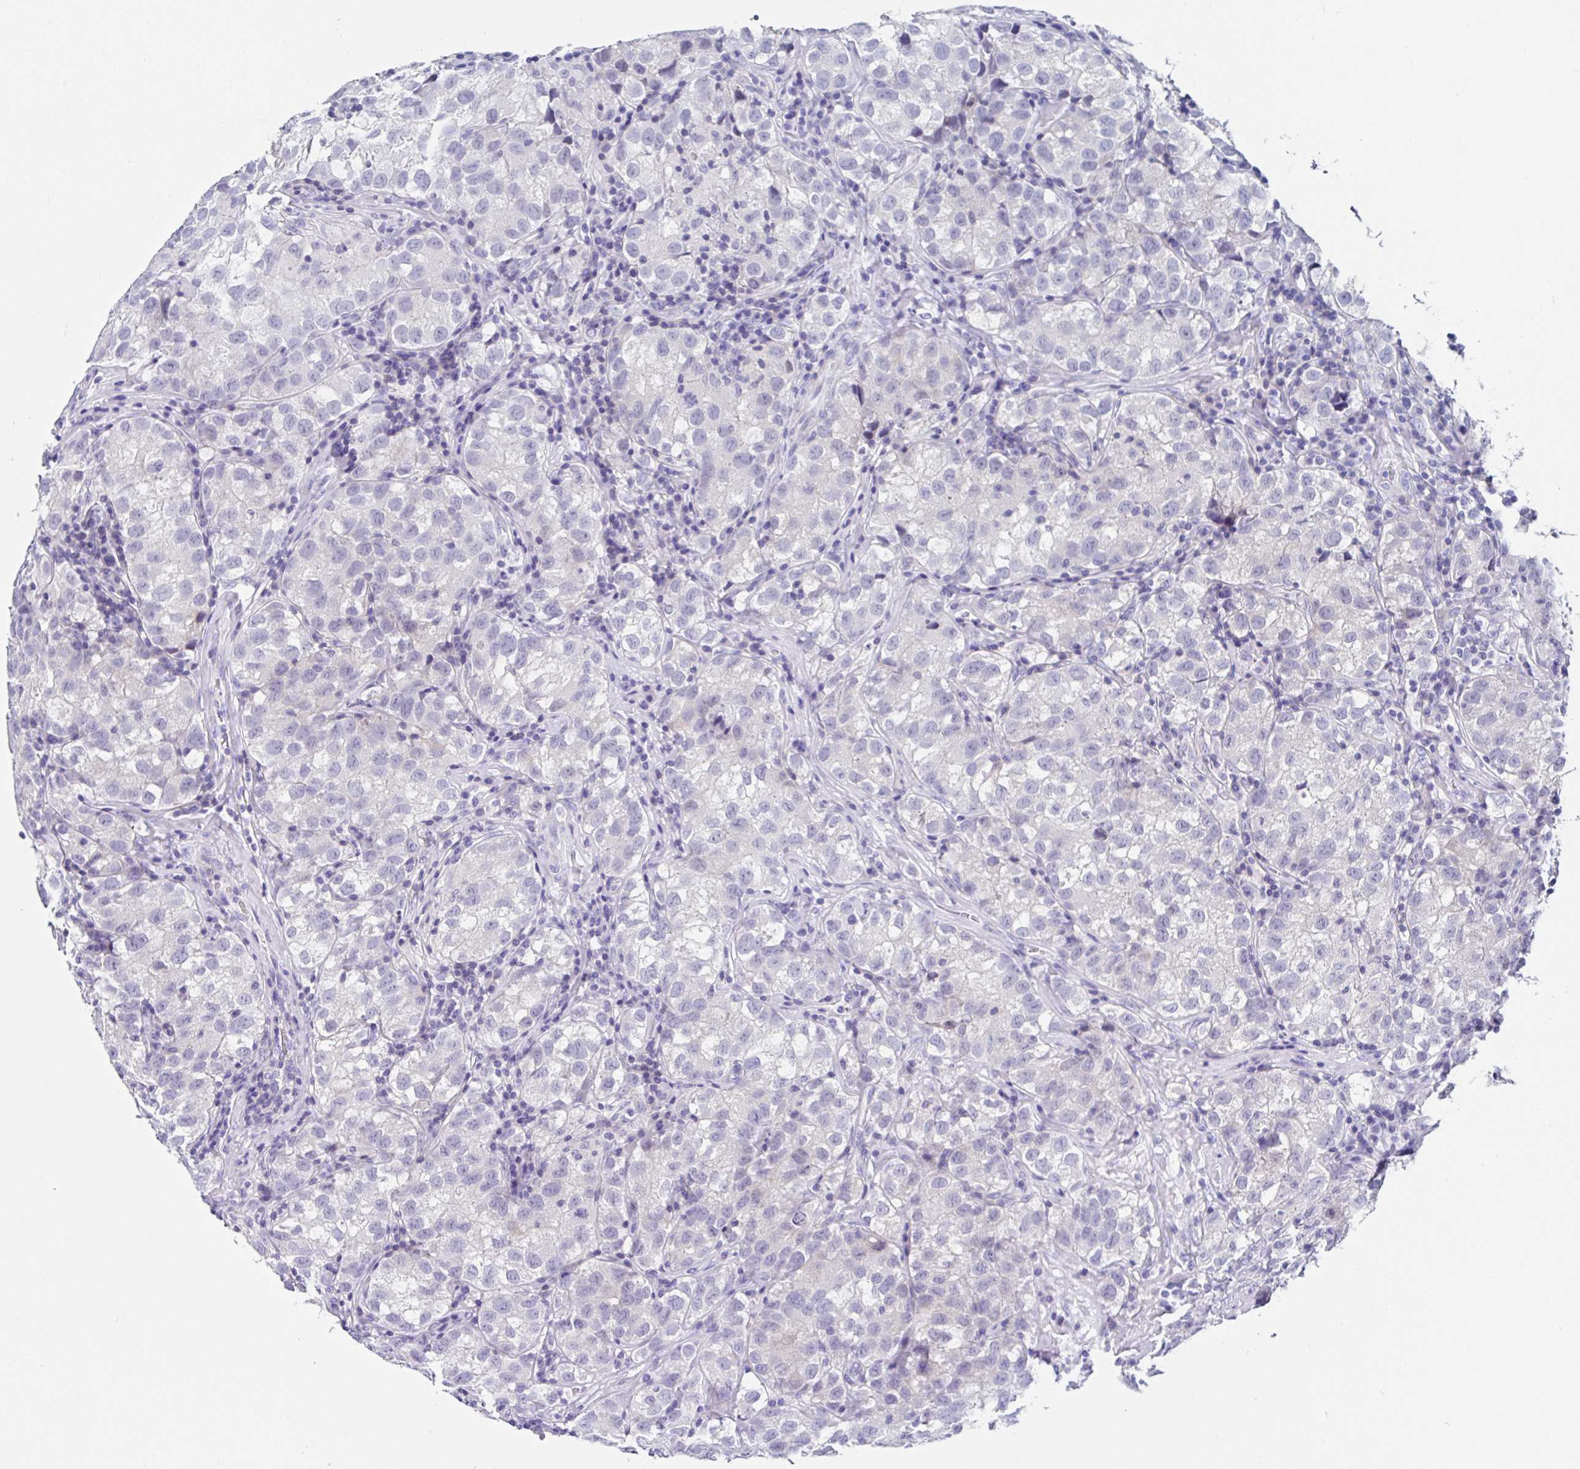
{"staining": {"intensity": "negative", "quantity": "none", "location": "none"}, "tissue": "testis cancer", "cell_type": "Tumor cells", "image_type": "cancer", "snomed": [{"axis": "morphology", "description": "Seminoma, NOS"}, {"axis": "morphology", "description": "Carcinoma, Embryonal, NOS"}, {"axis": "topography", "description": "Testis"}], "caption": "Immunohistochemistry of human testis embryonal carcinoma reveals no expression in tumor cells.", "gene": "UGT3A1", "patient": {"sex": "male", "age": 43}}